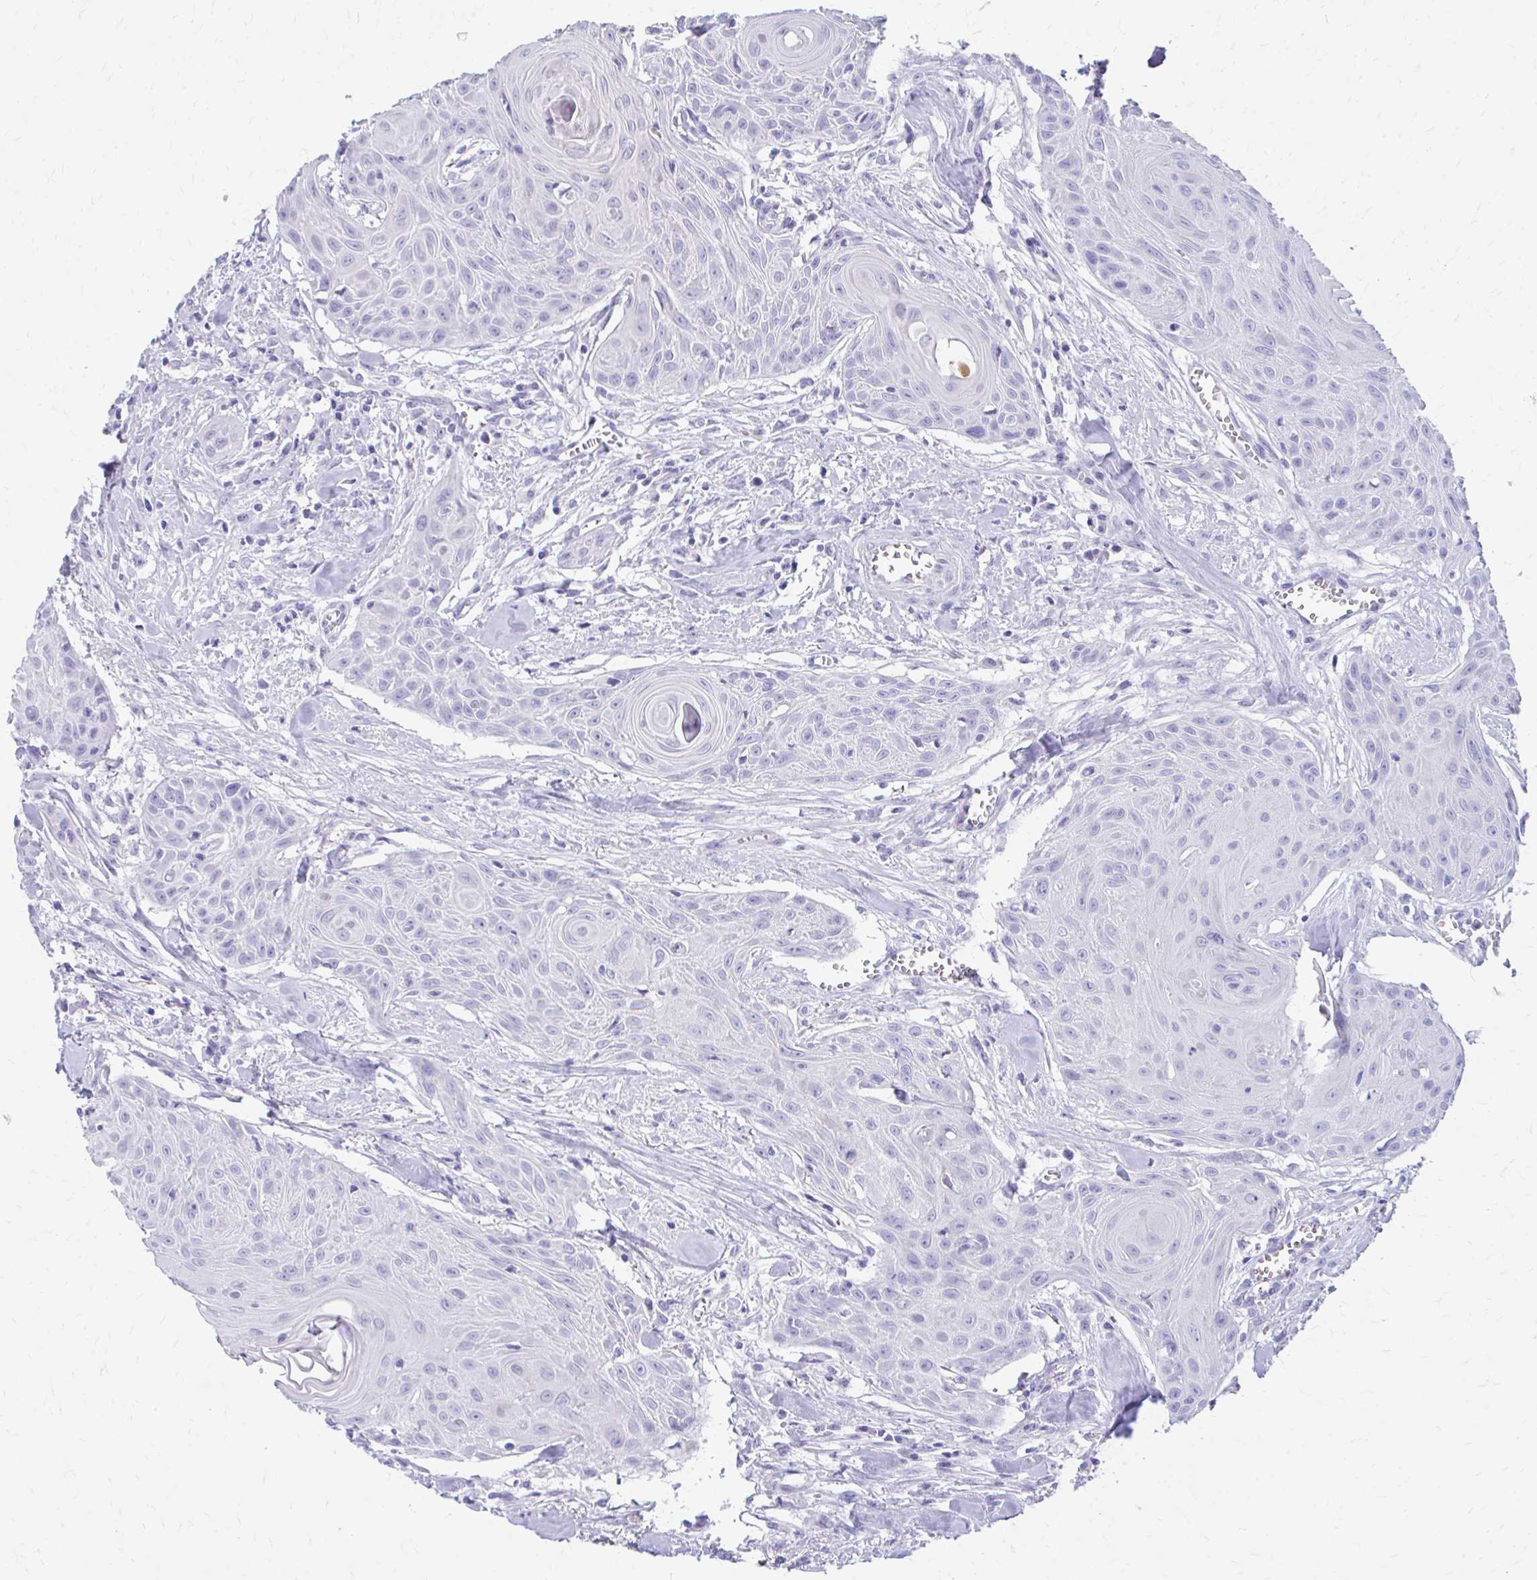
{"staining": {"intensity": "negative", "quantity": "none", "location": "none"}, "tissue": "head and neck cancer", "cell_type": "Tumor cells", "image_type": "cancer", "snomed": [{"axis": "morphology", "description": "Squamous cell carcinoma, NOS"}, {"axis": "topography", "description": "Lymph node"}, {"axis": "topography", "description": "Salivary gland"}, {"axis": "topography", "description": "Head-Neck"}], "caption": "The immunohistochemistry photomicrograph has no significant positivity in tumor cells of squamous cell carcinoma (head and neck) tissue. (DAB (3,3'-diaminobenzidine) IHC, high magnification).", "gene": "KRIT1", "patient": {"sex": "female", "age": 74}}